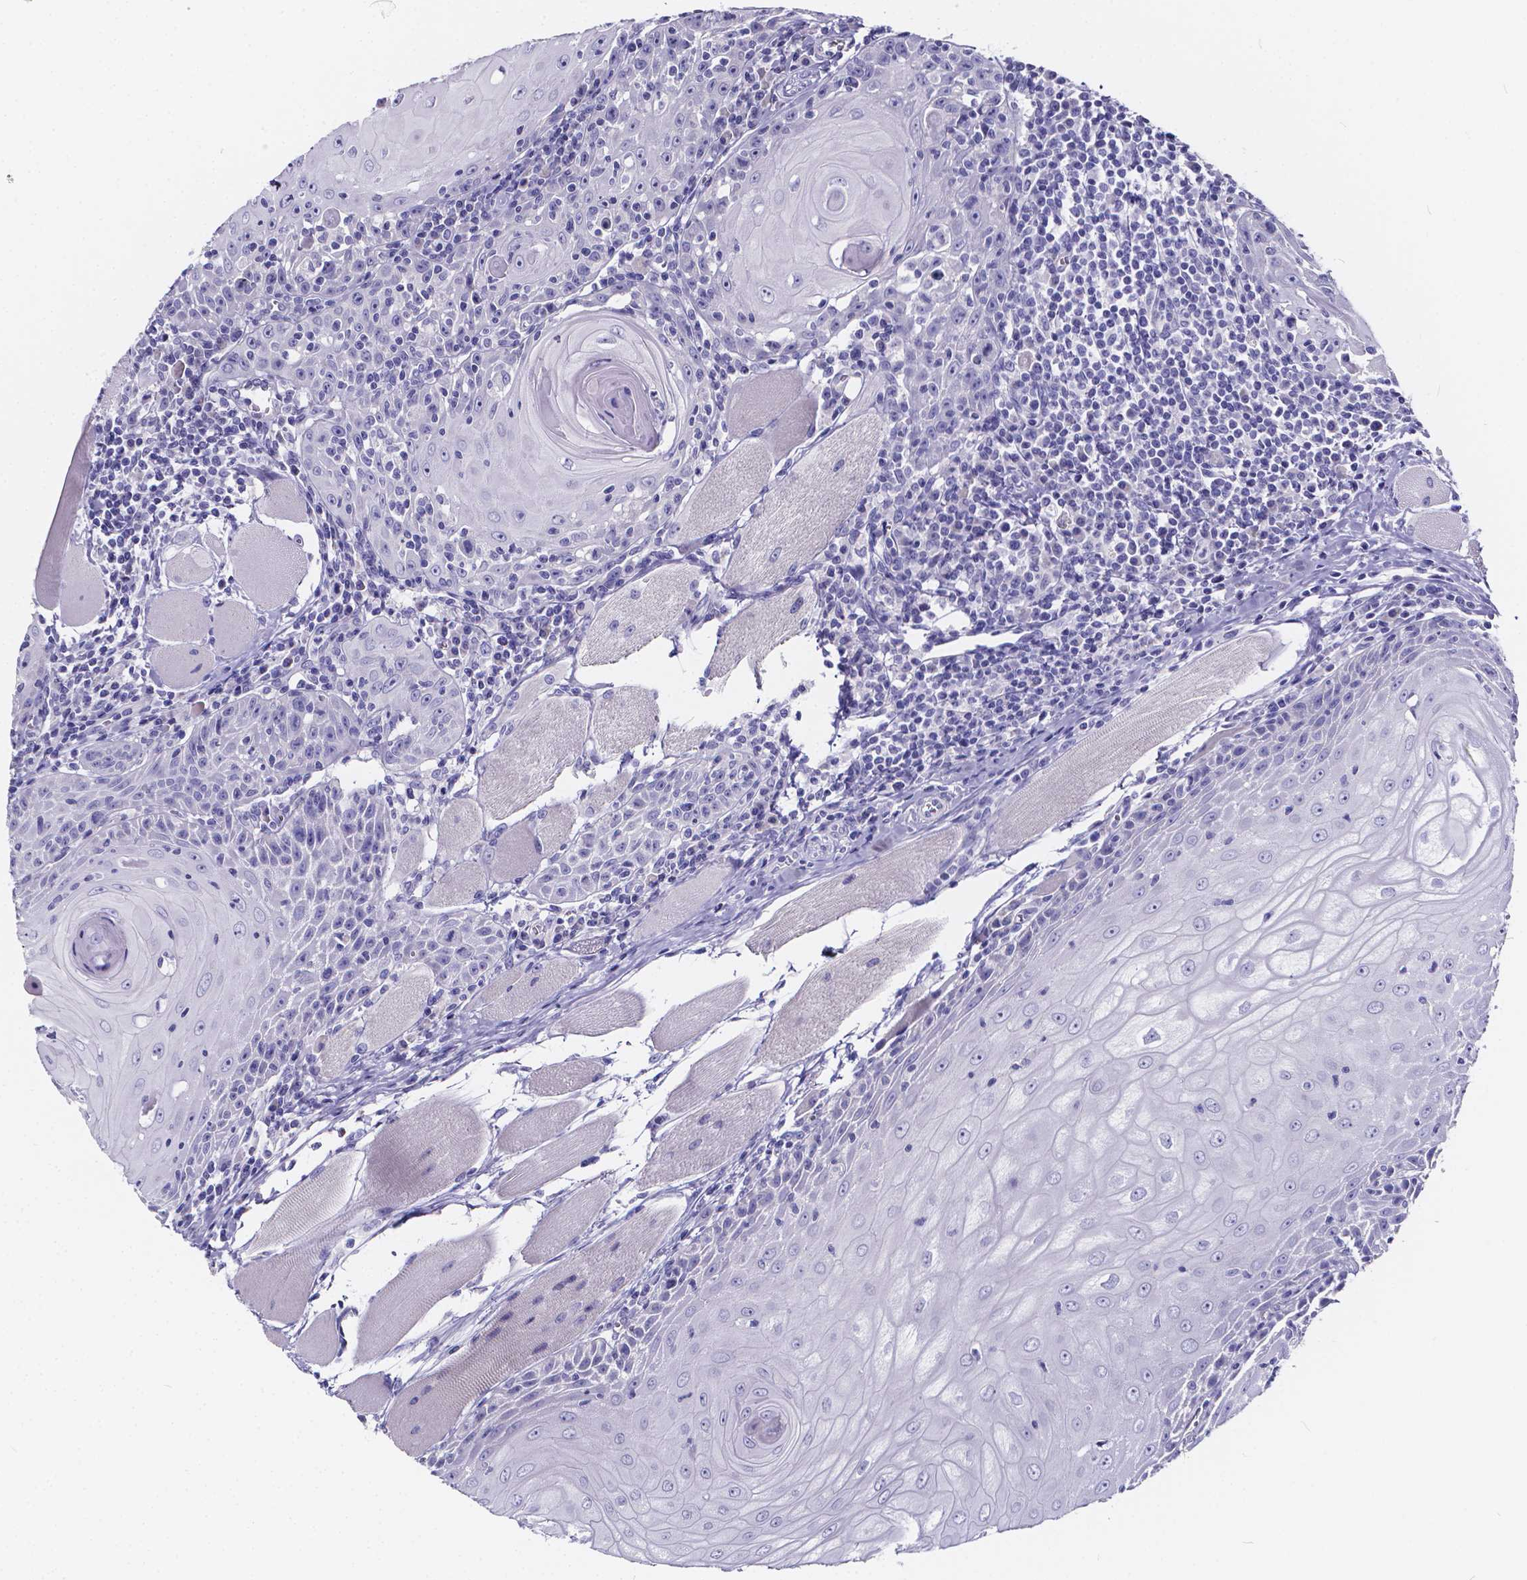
{"staining": {"intensity": "negative", "quantity": "none", "location": "none"}, "tissue": "head and neck cancer", "cell_type": "Tumor cells", "image_type": "cancer", "snomed": [{"axis": "morphology", "description": "Normal tissue, NOS"}, {"axis": "morphology", "description": "Squamous cell carcinoma, NOS"}, {"axis": "topography", "description": "Oral tissue"}, {"axis": "topography", "description": "Head-Neck"}], "caption": "High magnification brightfield microscopy of squamous cell carcinoma (head and neck) stained with DAB (3,3'-diaminobenzidine) (brown) and counterstained with hematoxylin (blue): tumor cells show no significant expression. The staining is performed using DAB (3,3'-diaminobenzidine) brown chromogen with nuclei counter-stained in using hematoxylin.", "gene": "SPEF2", "patient": {"sex": "male", "age": 52}}